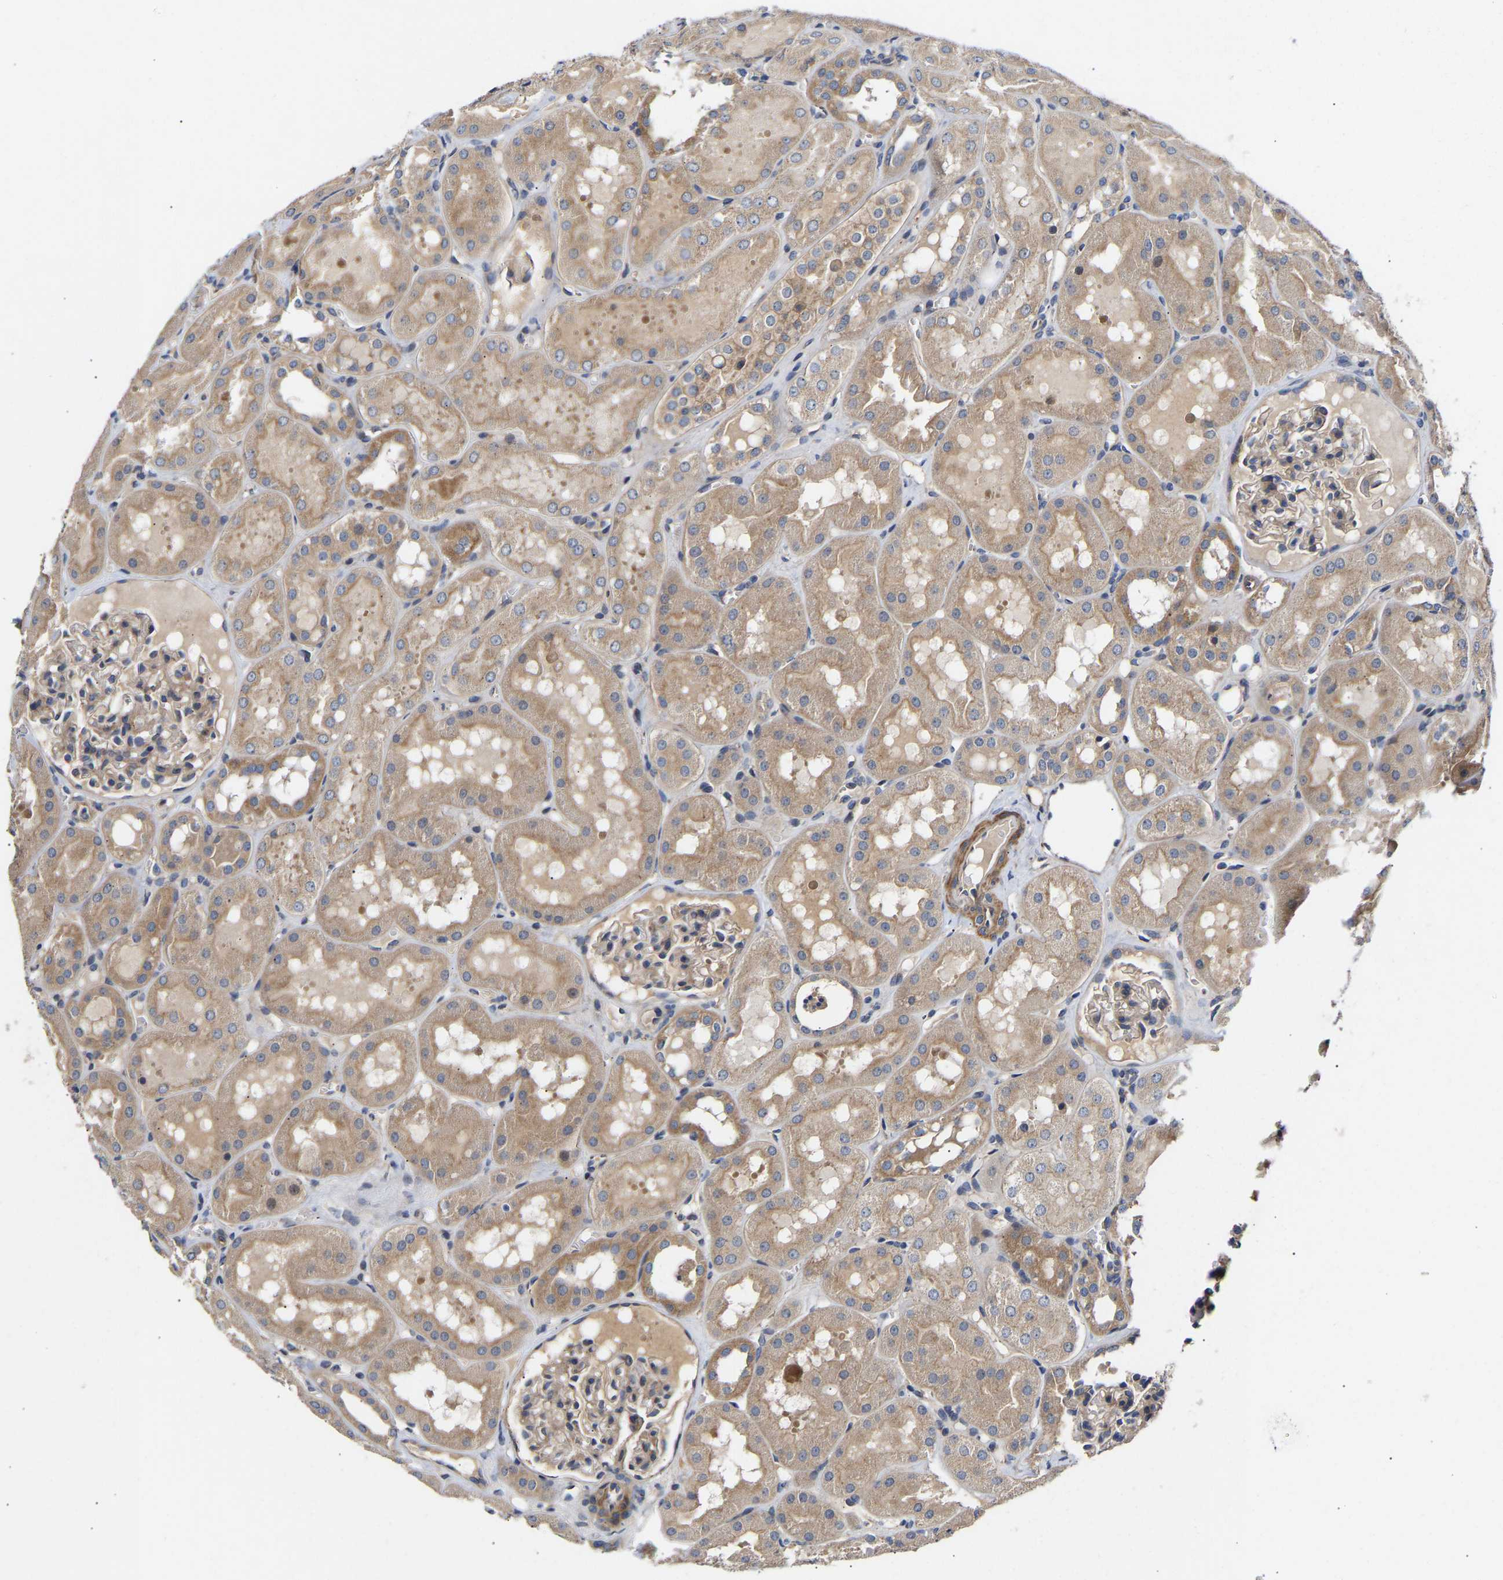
{"staining": {"intensity": "moderate", "quantity": "25%-75%", "location": "cytoplasmic/membranous"}, "tissue": "kidney", "cell_type": "Cells in glomeruli", "image_type": "normal", "snomed": [{"axis": "morphology", "description": "Normal tissue, NOS"}, {"axis": "topography", "description": "Kidney"}, {"axis": "topography", "description": "Urinary bladder"}], "caption": "The photomicrograph reveals a brown stain indicating the presence of a protein in the cytoplasmic/membranous of cells in glomeruli in kidney.", "gene": "KASH5", "patient": {"sex": "male", "age": 16}}